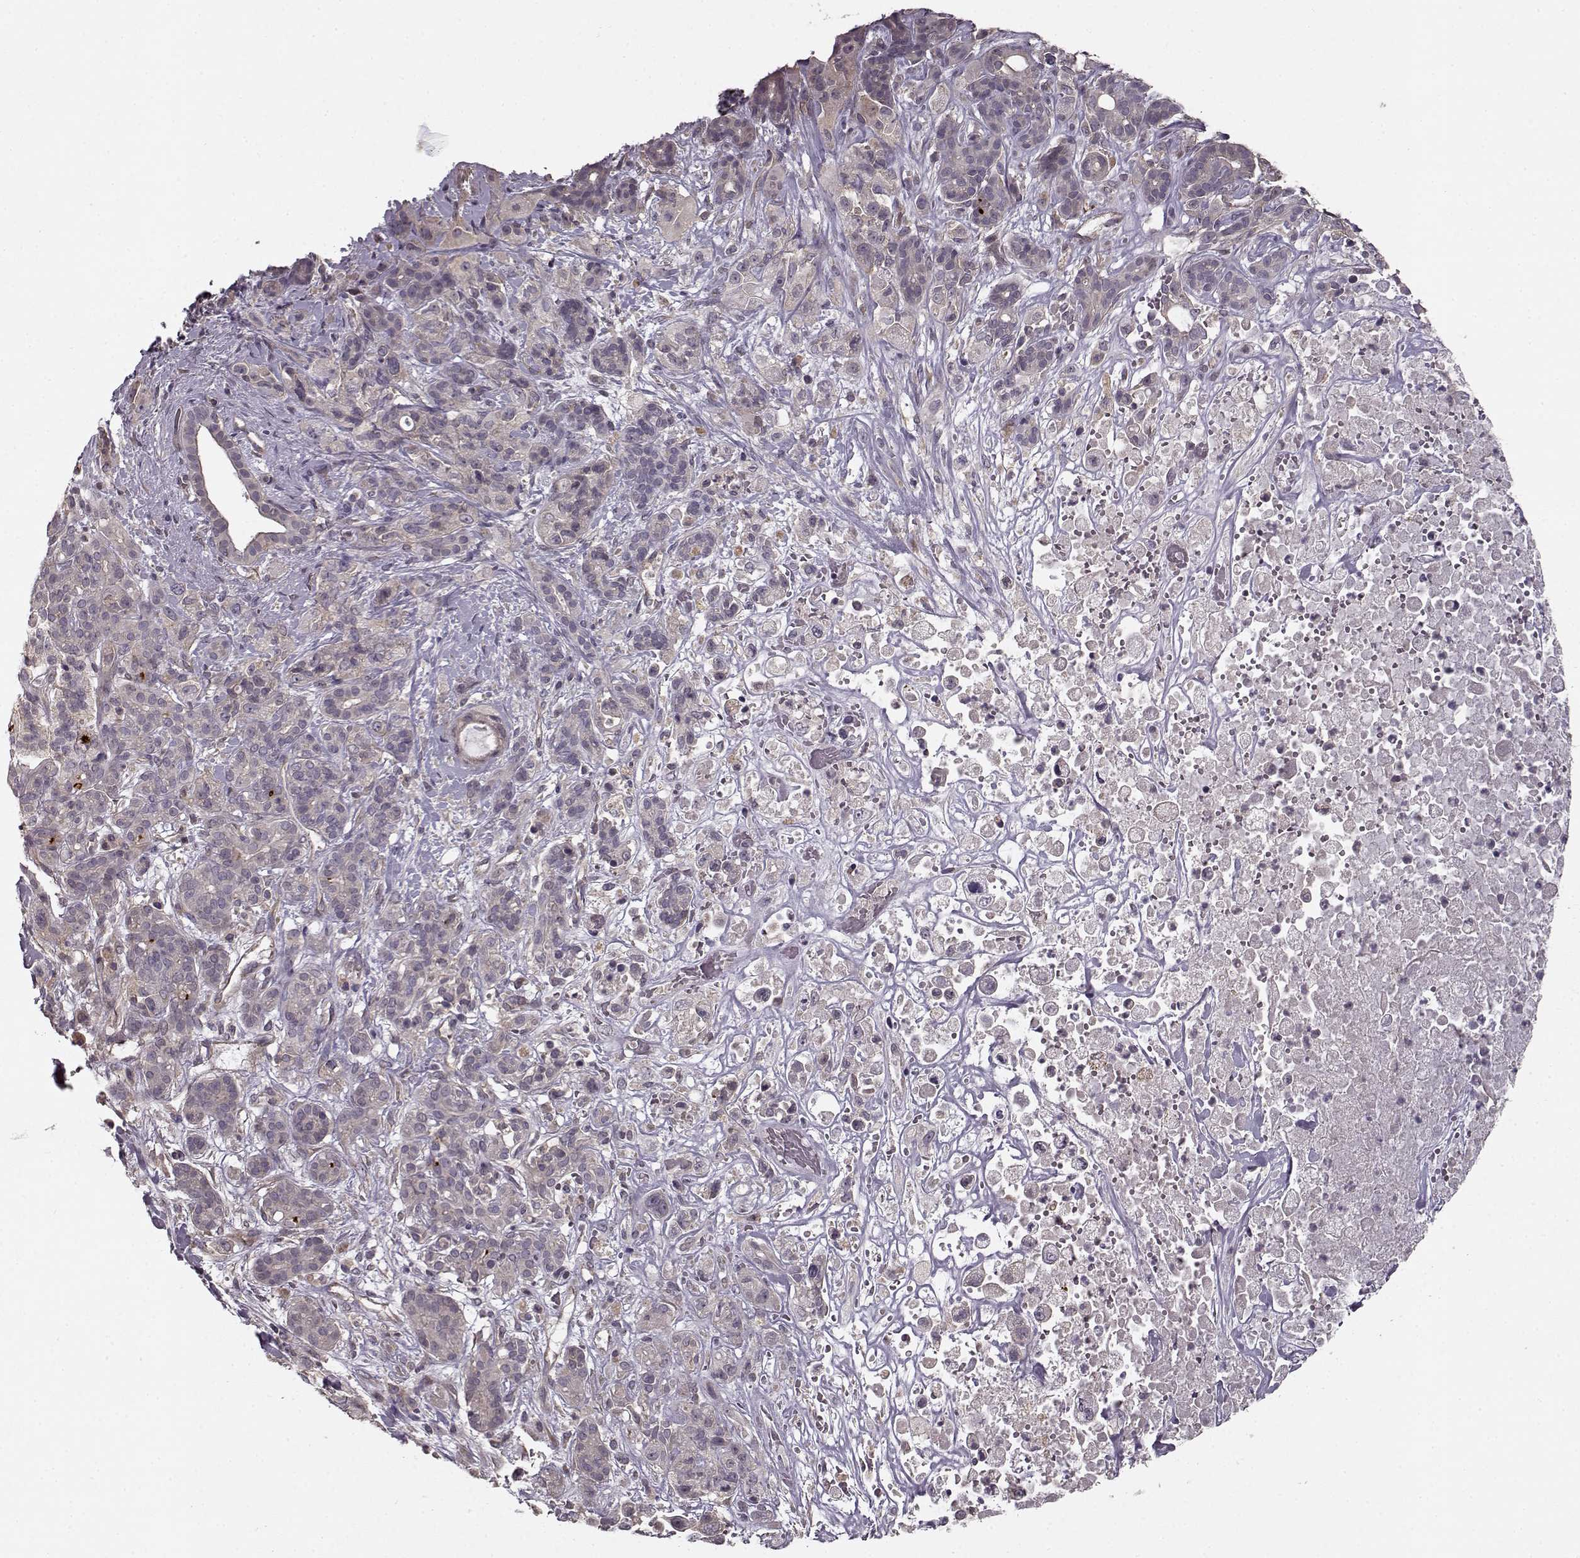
{"staining": {"intensity": "negative", "quantity": "none", "location": "none"}, "tissue": "pancreatic cancer", "cell_type": "Tumor cells", "image_type": "cancer", "snomed": [{"axis": "morphology", "description": "Adenocarcinoma, NOS"}, {"axis": "topography", "description": "Pancreas"}], "caption": "A photomicrograph of human pancreatic cancer is negative for staining in tumor cells.", "gene": "SLAIN2", "patient": {"sex": "male", "age": 44}}